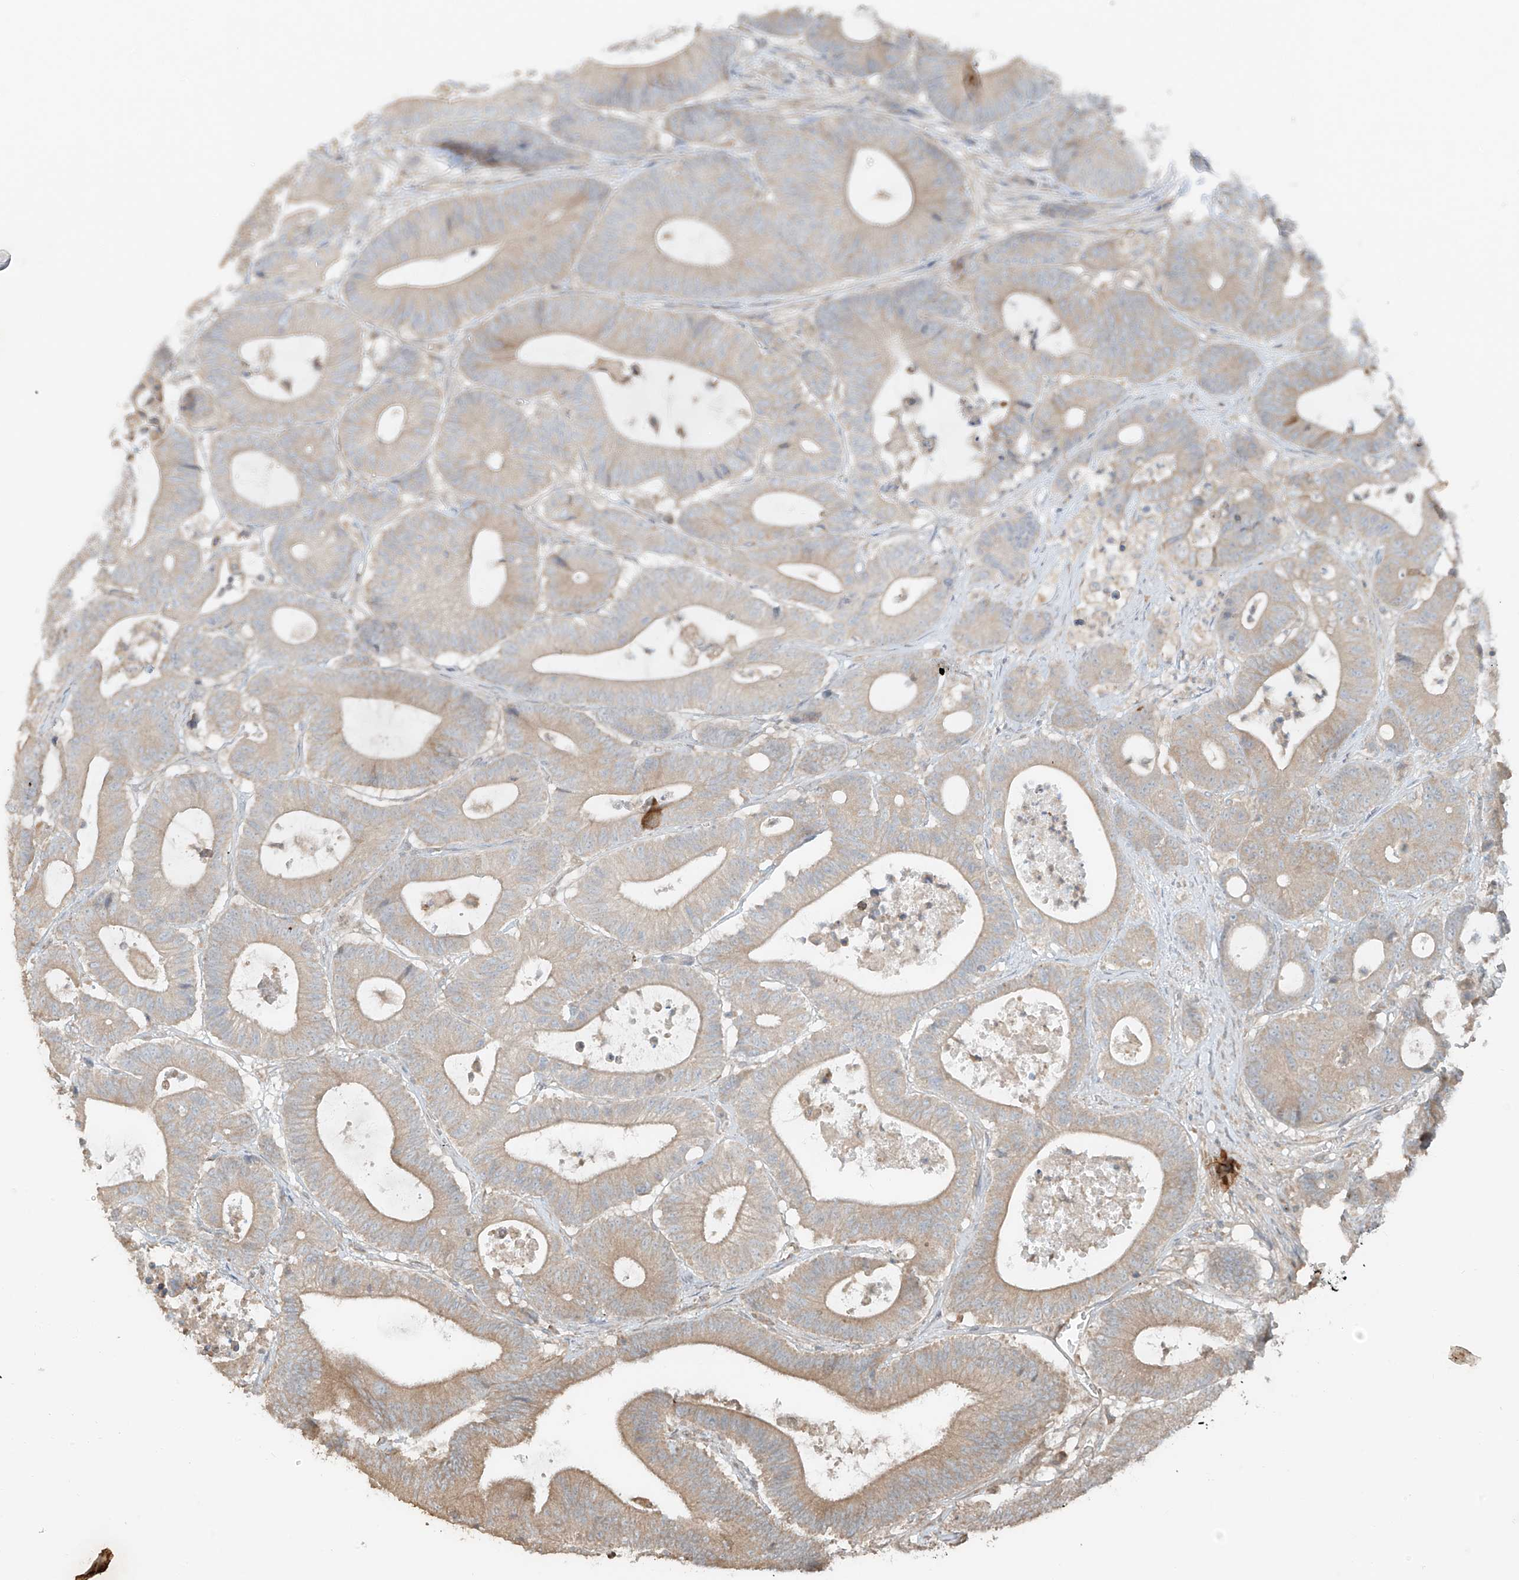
{"staining": {"intensity": "weak", "quantity": "25%-75%", "location": "cytoplasmic/membranous"}, "tissue": "colorectal cancer", "cell_type": "Tumor cells", "image_type": "cancer", "snomed": [{"axis": "morphology", "description": "Adenocarcinoma, NOS"}, {"axis": "topography", "description": "Colon"}], "caption": "Protein staining of adenocarcinoma (colorectal) tissue displays weak cytoplasmic/membranous staining in approximately 25%-75% of tumor cells.", "gene": "ANKZF1", "patient": {"sex": "female", "age": 84}}